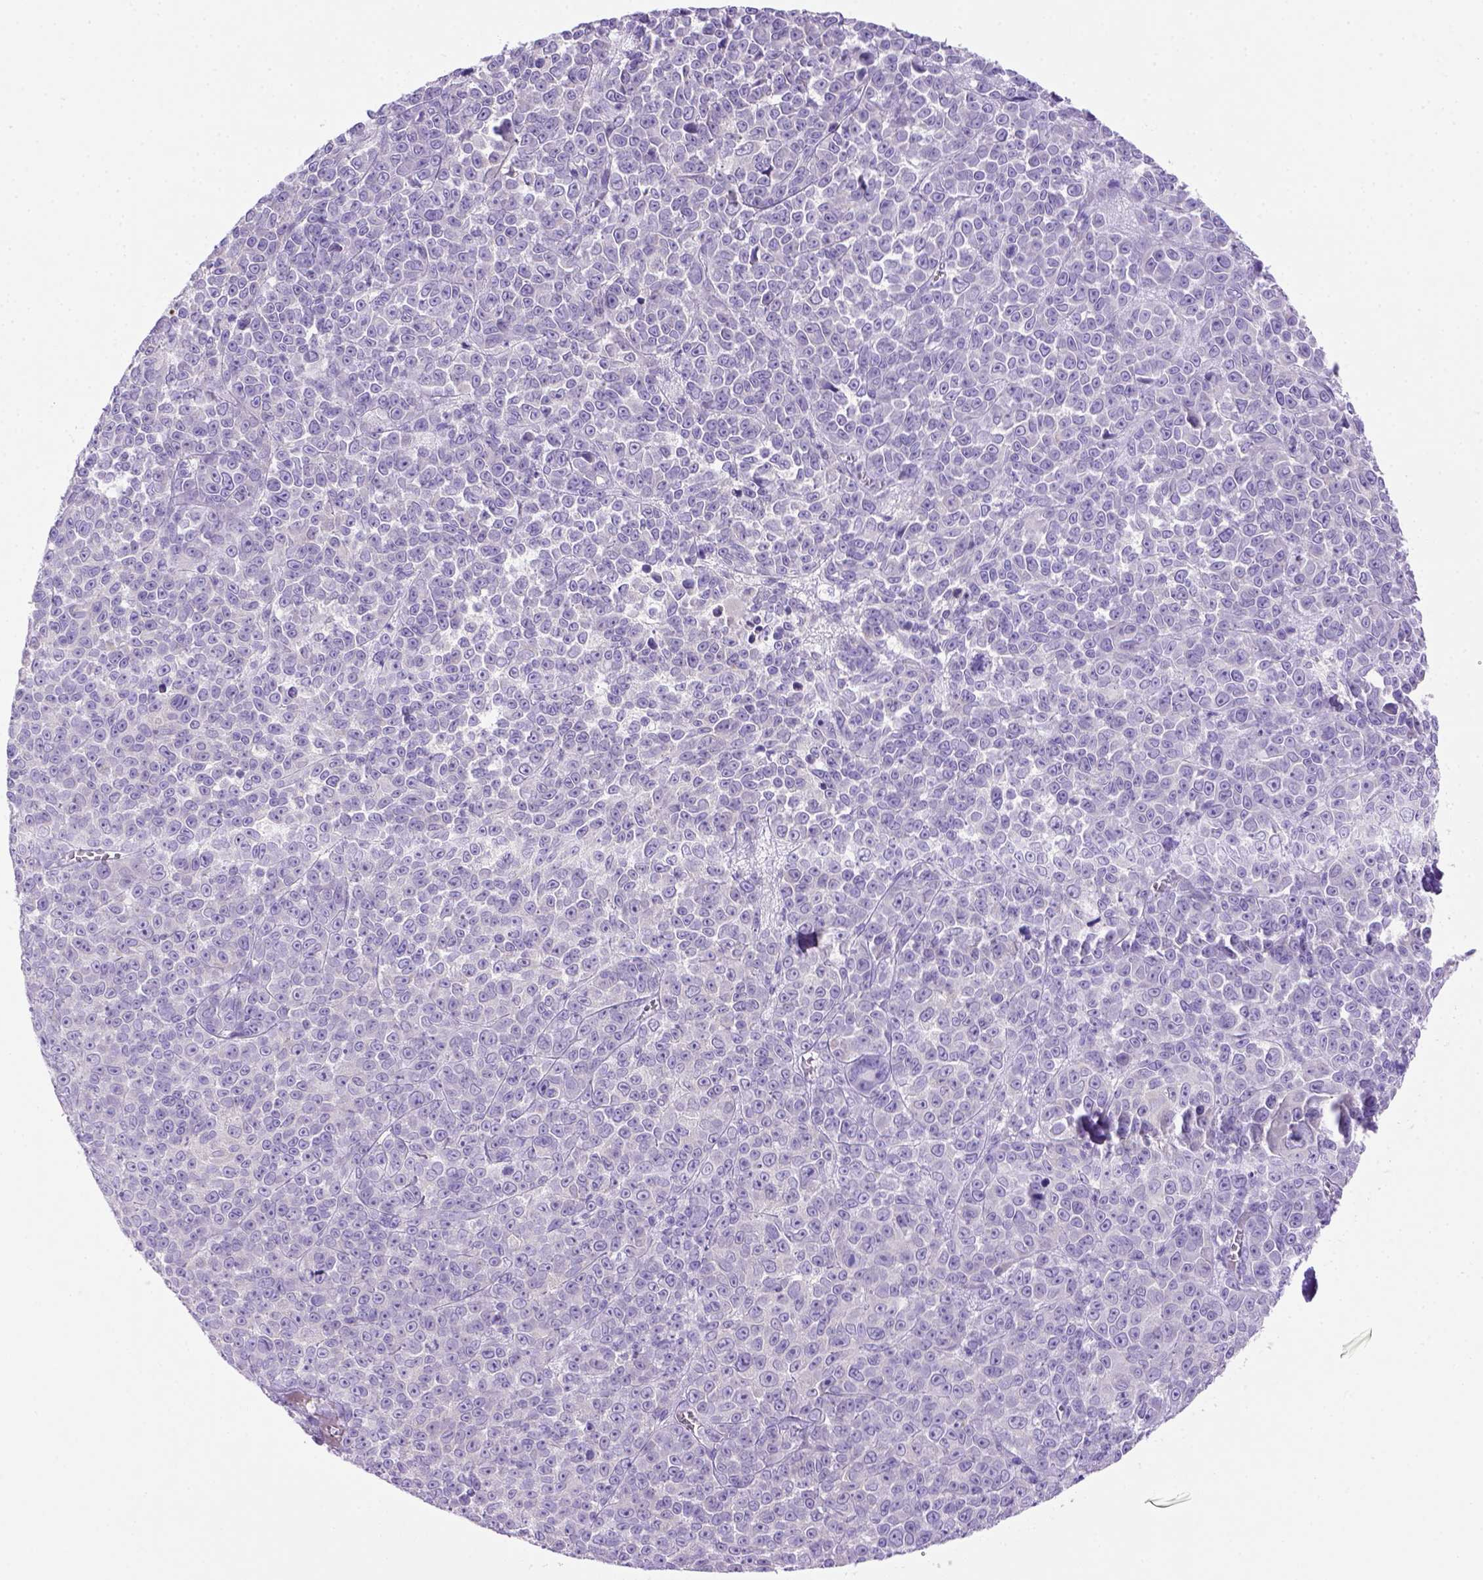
{"staining": {"intensity": "negative", "quantity": "none", "location": "none"}, "tissue": "melanoma", "cell_type": "Tumor cells", "image_type": "cancer", "snomed": [{"axis": "morphology", "description": "Malignant melanoma, NOS"}, {"axis": "topography", "description": "Skin"}], "caption": "DAB immunohistochemical staining of human malignant melanoma displays no significant staining in tumor cells.", "gene": "SIRPD", "patient": {"sex": "female", "age": 95}}